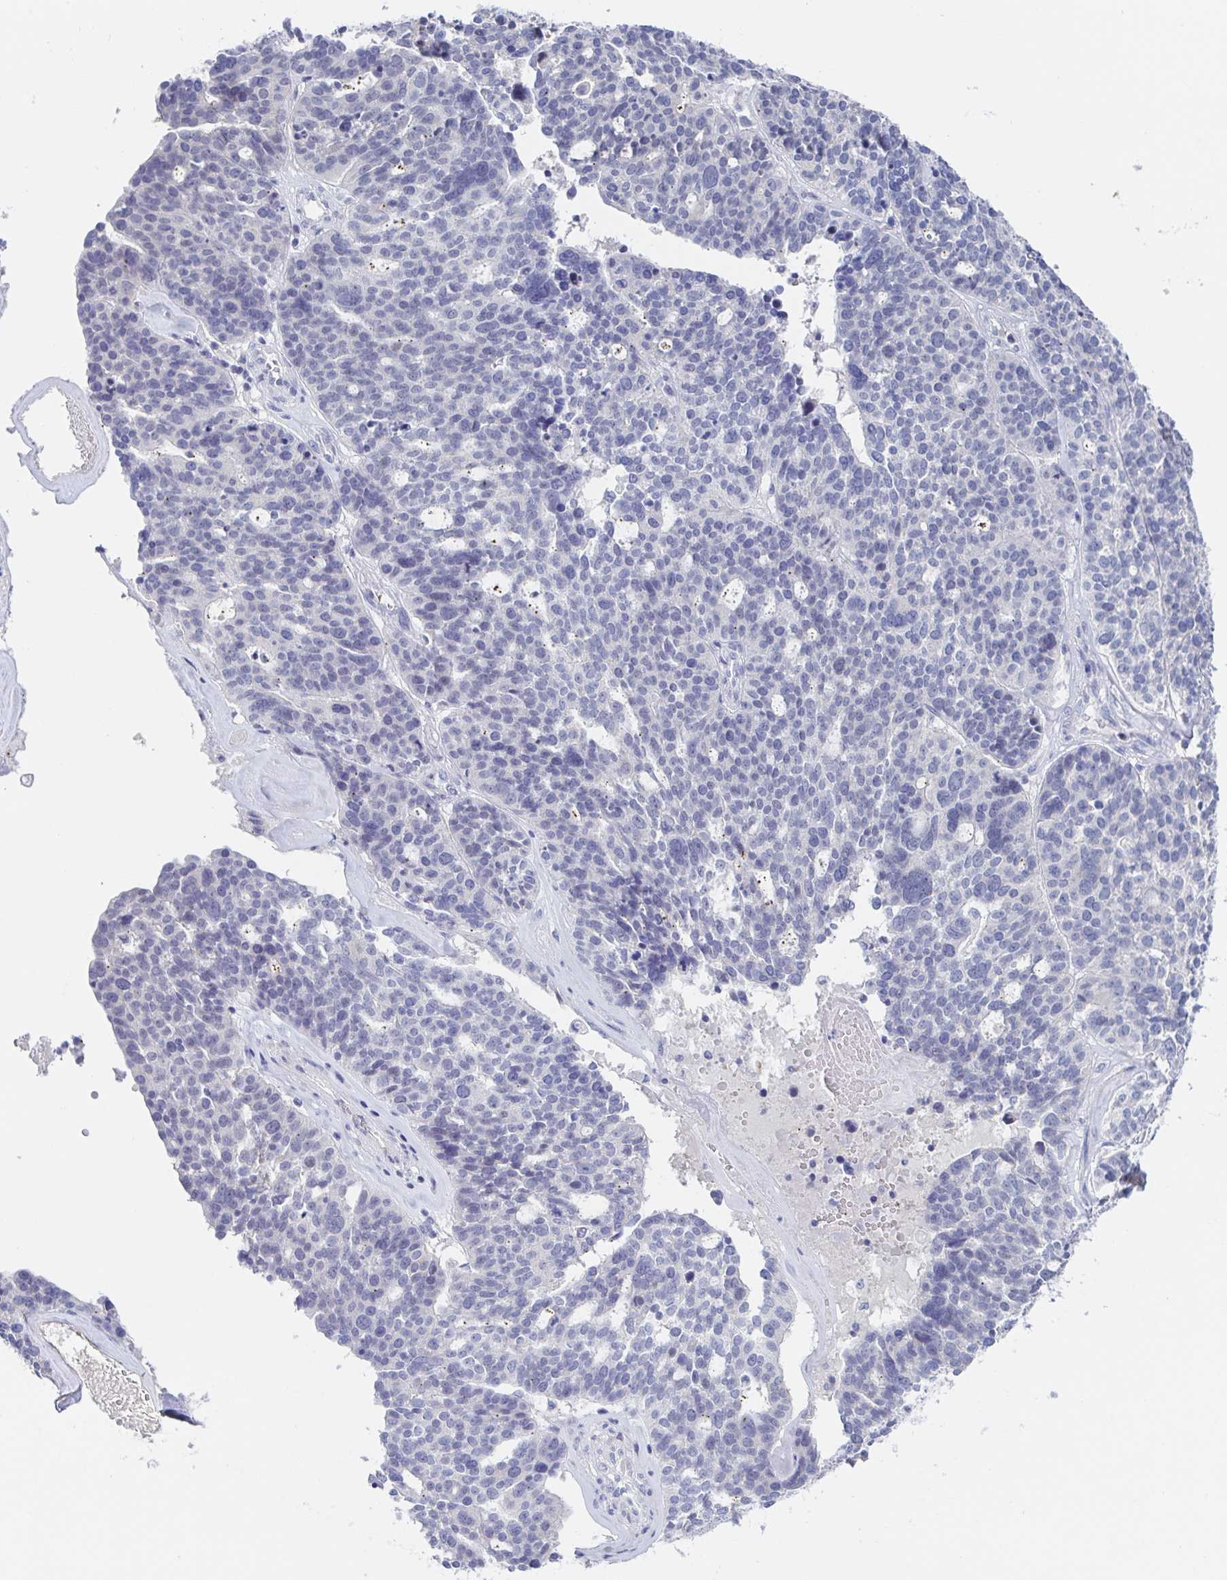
{"staining": {"intensity": "negative", "quantity": "none", "location": "none"}, "tissue": "ovarian cancer", "cell_type": "Tumor cells", "image_type": "cancer", "snomed": [{"axis": "morphology", "description": "Cystadenocarcinoma, serous, NOS"}, {"axis": "topography", "description": "Ovary"}], "caption": "Human serous cystadenocarcinoma (ovarian) stained for a protein using IHC demonstrates no staining in tumor cells.", "gene": "SIAH3", "patient": {"sex": "female", "age": 59}}